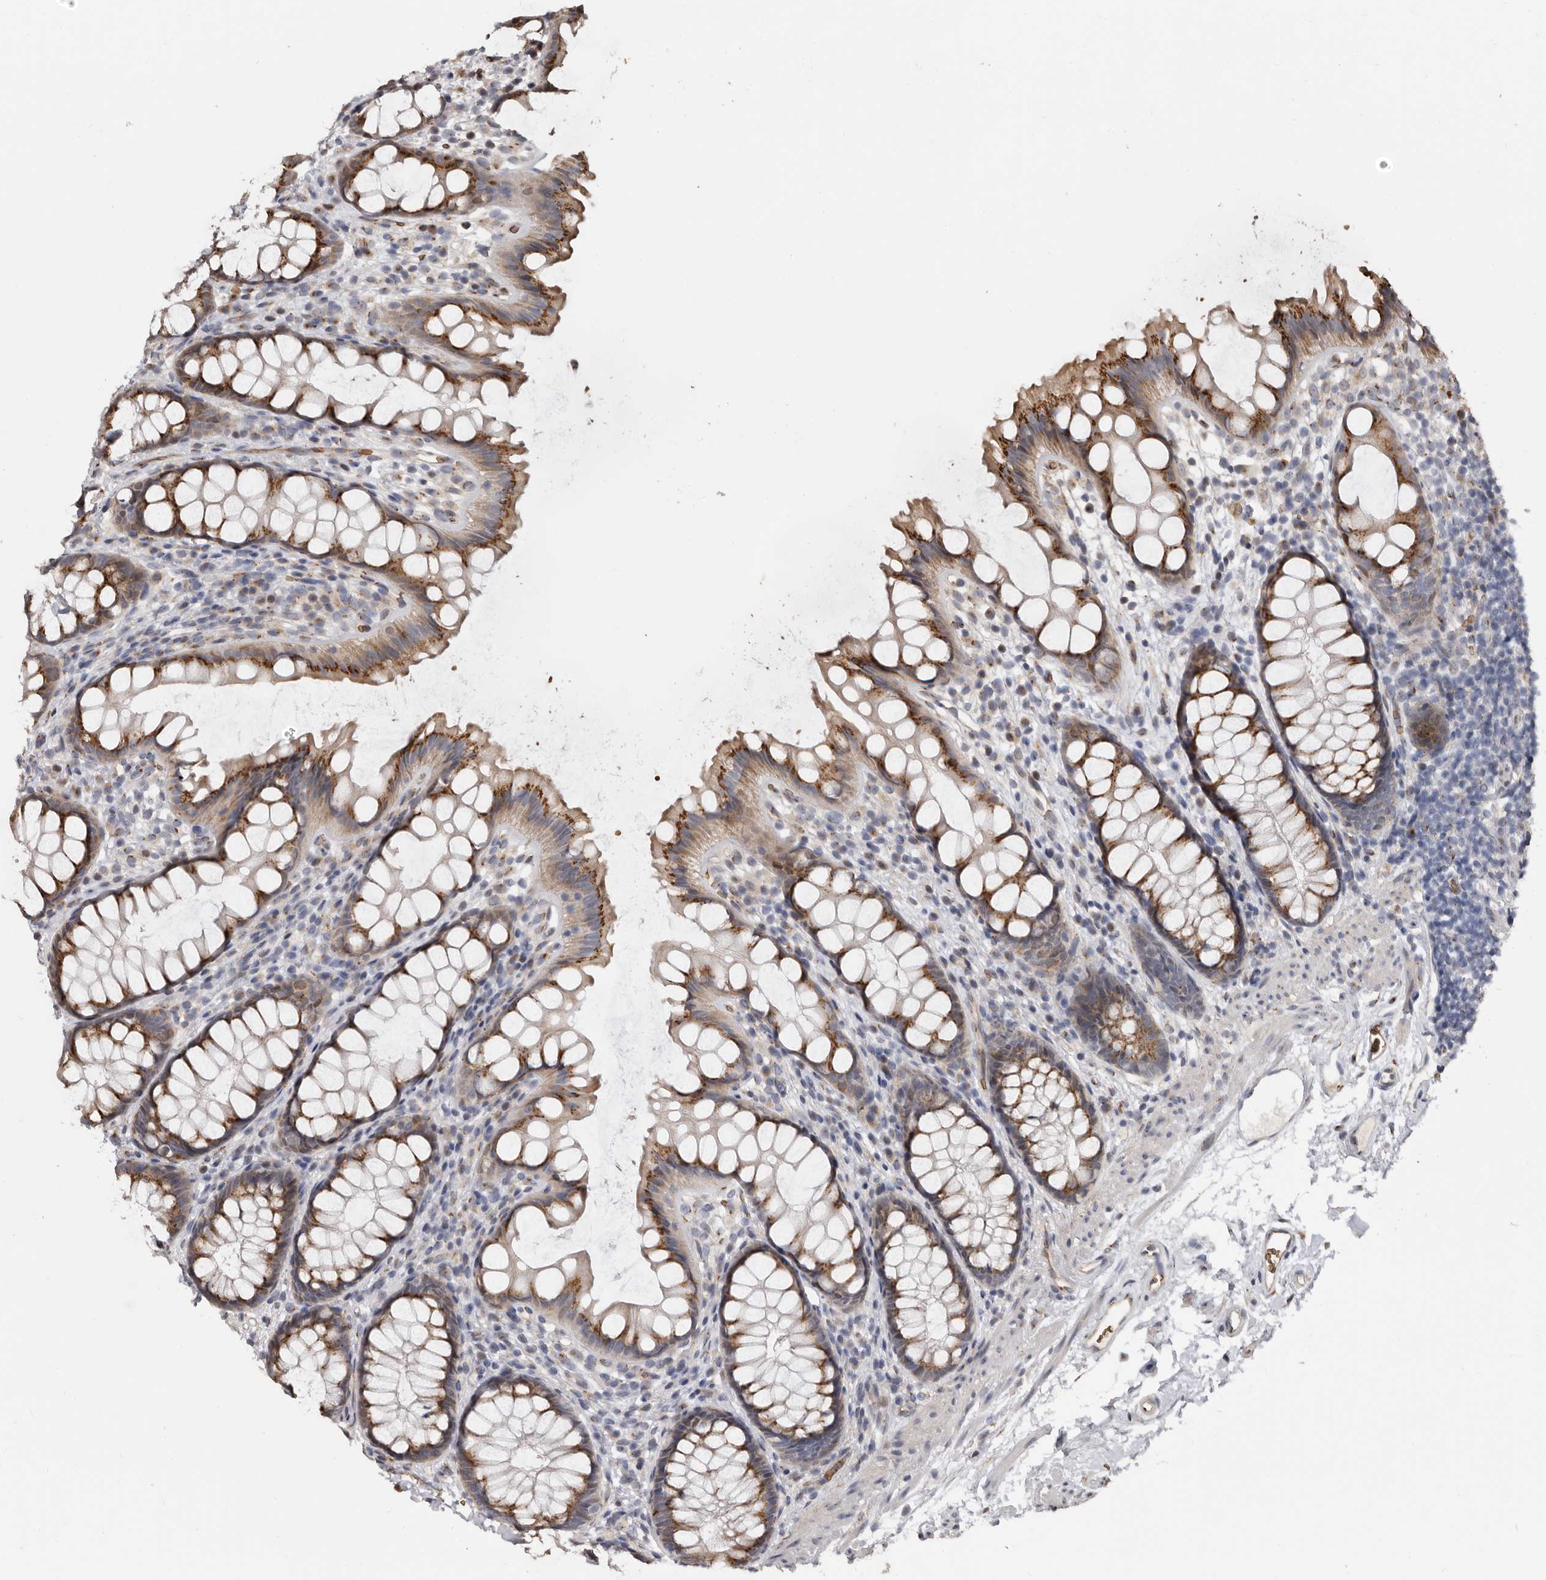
{"staining": {"intensity": "moderate", "quantity": ">75%", "location": "cytoplasmic/membranous"}, "tissue": "rectum", "cell_type": "Glandular cells", "image_type": "normal", "snomed": [{"axis": "morphology", "description": "Normal tissue, NOS"}, {"axis": "topography", "description": "Rectum"}], "caption": "Rectum stained with DAB (3,3'-diaminobenzidine) IHC demonstrates medium levels of moderate cytoplasmic/membranous staining in approximately >75% of glandular cells.", "gene": "ENTREP1", "patient": {"sex": "female", "age": 65}}